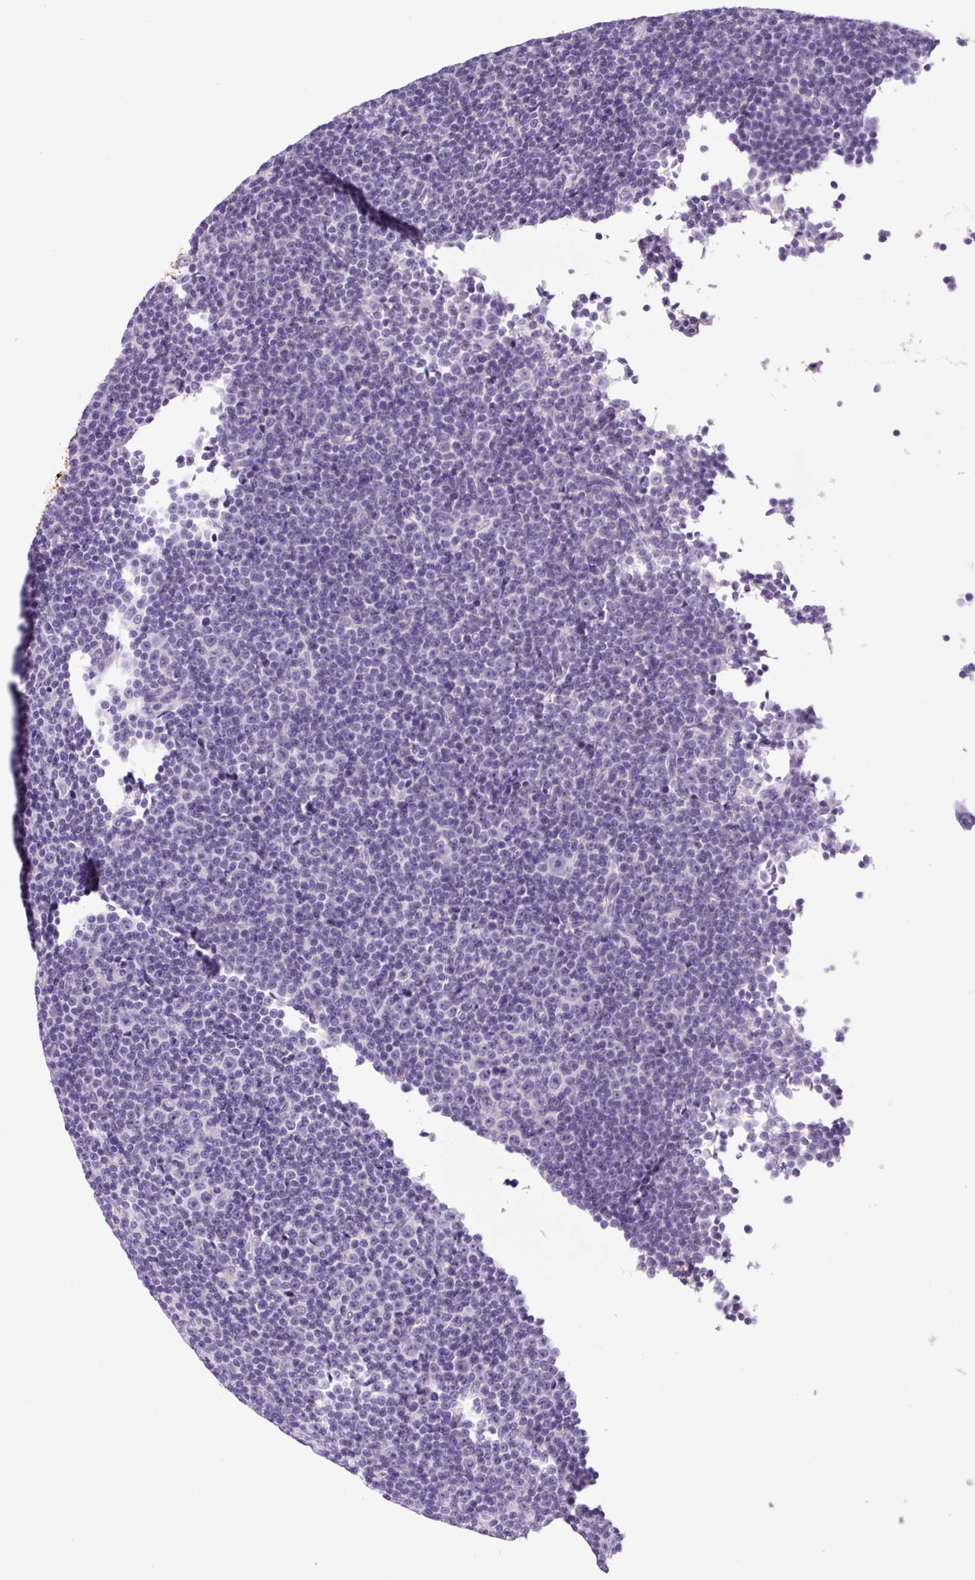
{"staining": {"intensity": "negative", "quantity": "none", "location": "none"}, "tissue": "lymphoma", "cell_type": "Tumor cells", "image_type": "cancer", "snomed": [{"axis": "morphology", "description": "Malignant lymphoma, non-Hodgkin's type, Low grade"}, {"axis": "topography", "description": "Lymph node"}], "caption": "The image displays no staining of tumor cells in low-grade malignant lymphoma, non-Hodgkin's type.", "gene": "CHGA", "patient": {"sex": "female", "age": 67}}